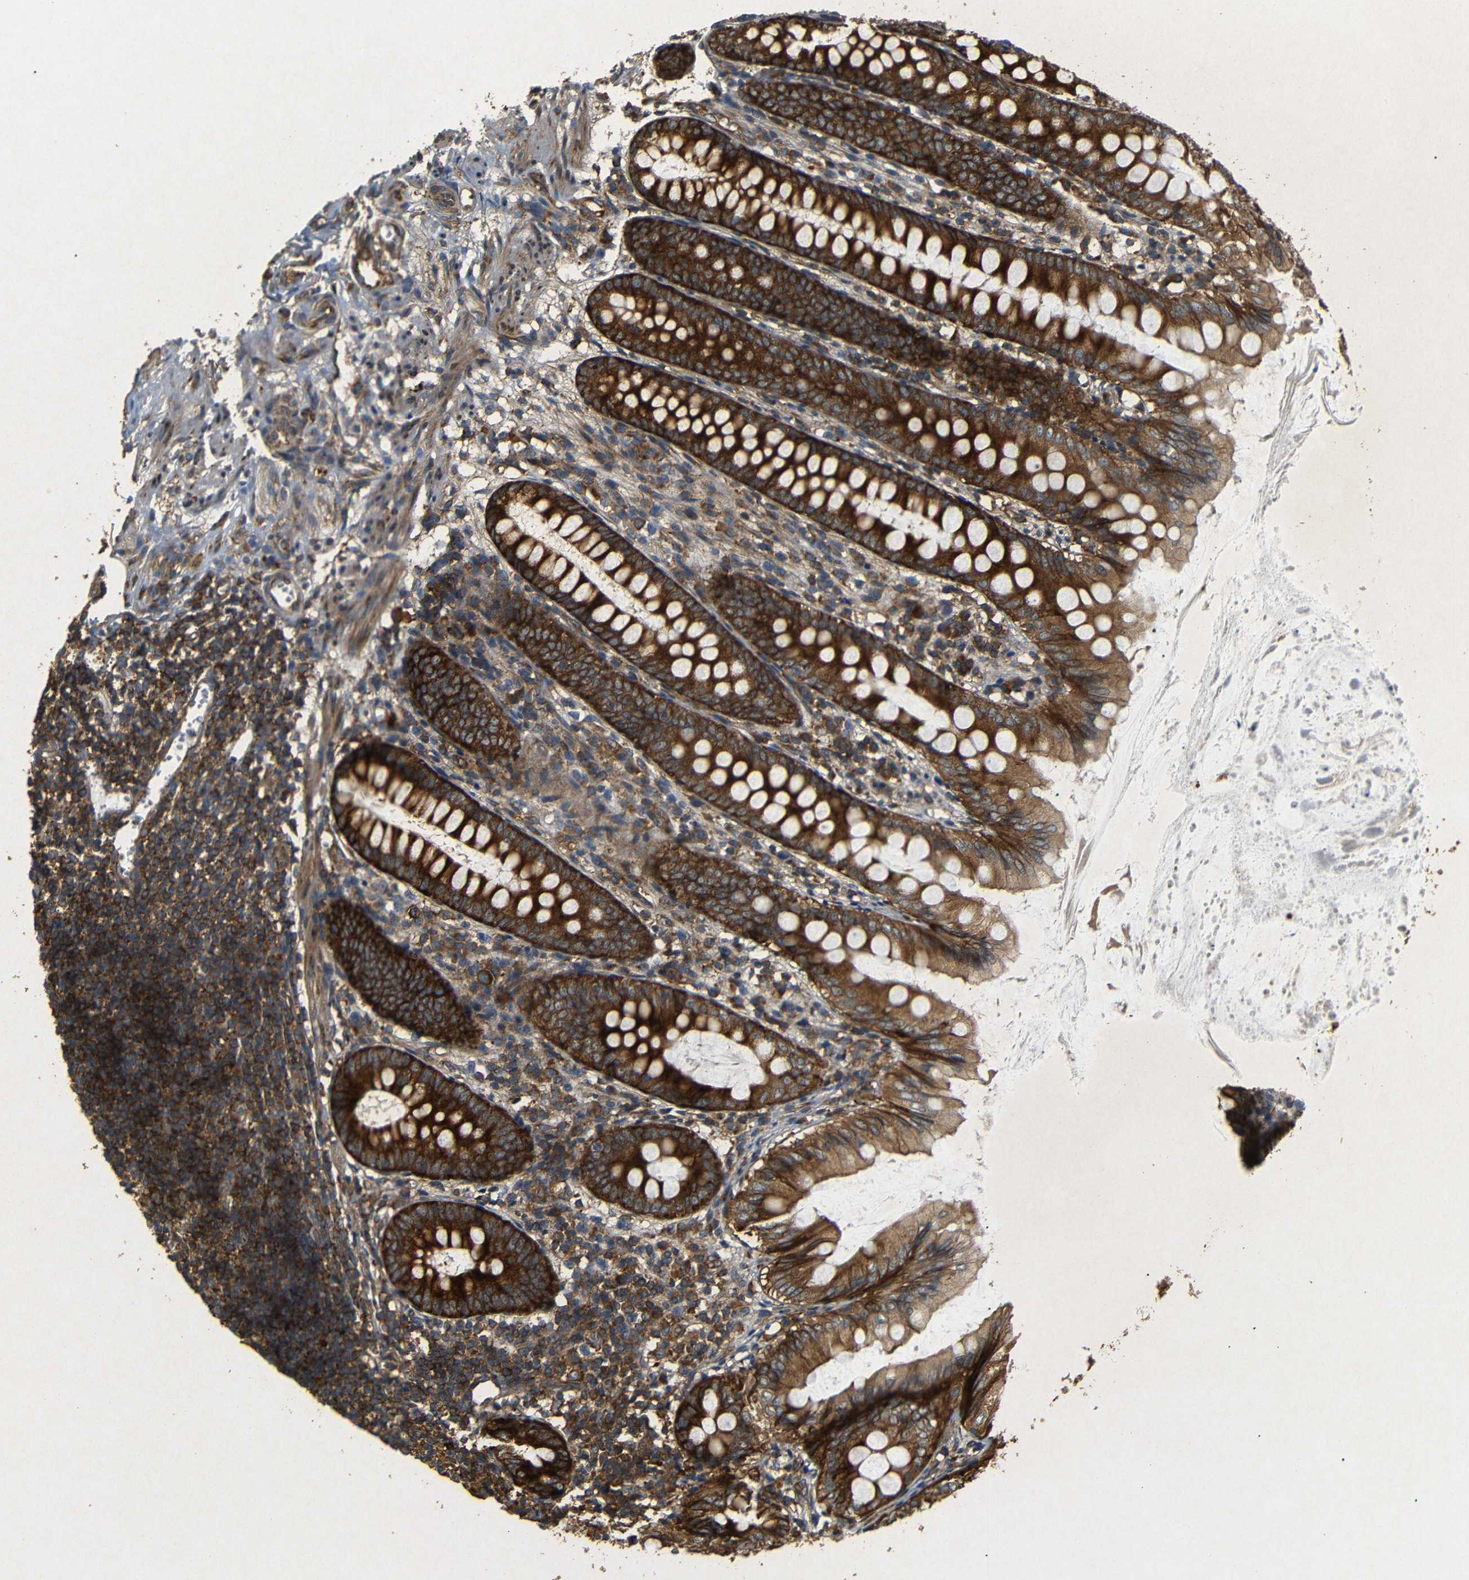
{"staining": {"intensity": "strong", "quantity": ">75%", "location": "cytoplasmic/membranous"}, "tissue": "appendix", "cell_type": "Glandular cells", "image_type": "normal", "snomed": [{"axis": "morphology", "description": "Normal tissue, NOS"}, {"axis": "topography", "description": "Appendix"}], "caption": "A high-resolution micrograph shows immunohistochemistry staining of benign appendix, which exhibits strong cytoplasmic/membranous positivity in approximately >75% of glandular cells.", "gene": "BTF3", "patient": {"sex": "female", "age": 77}}